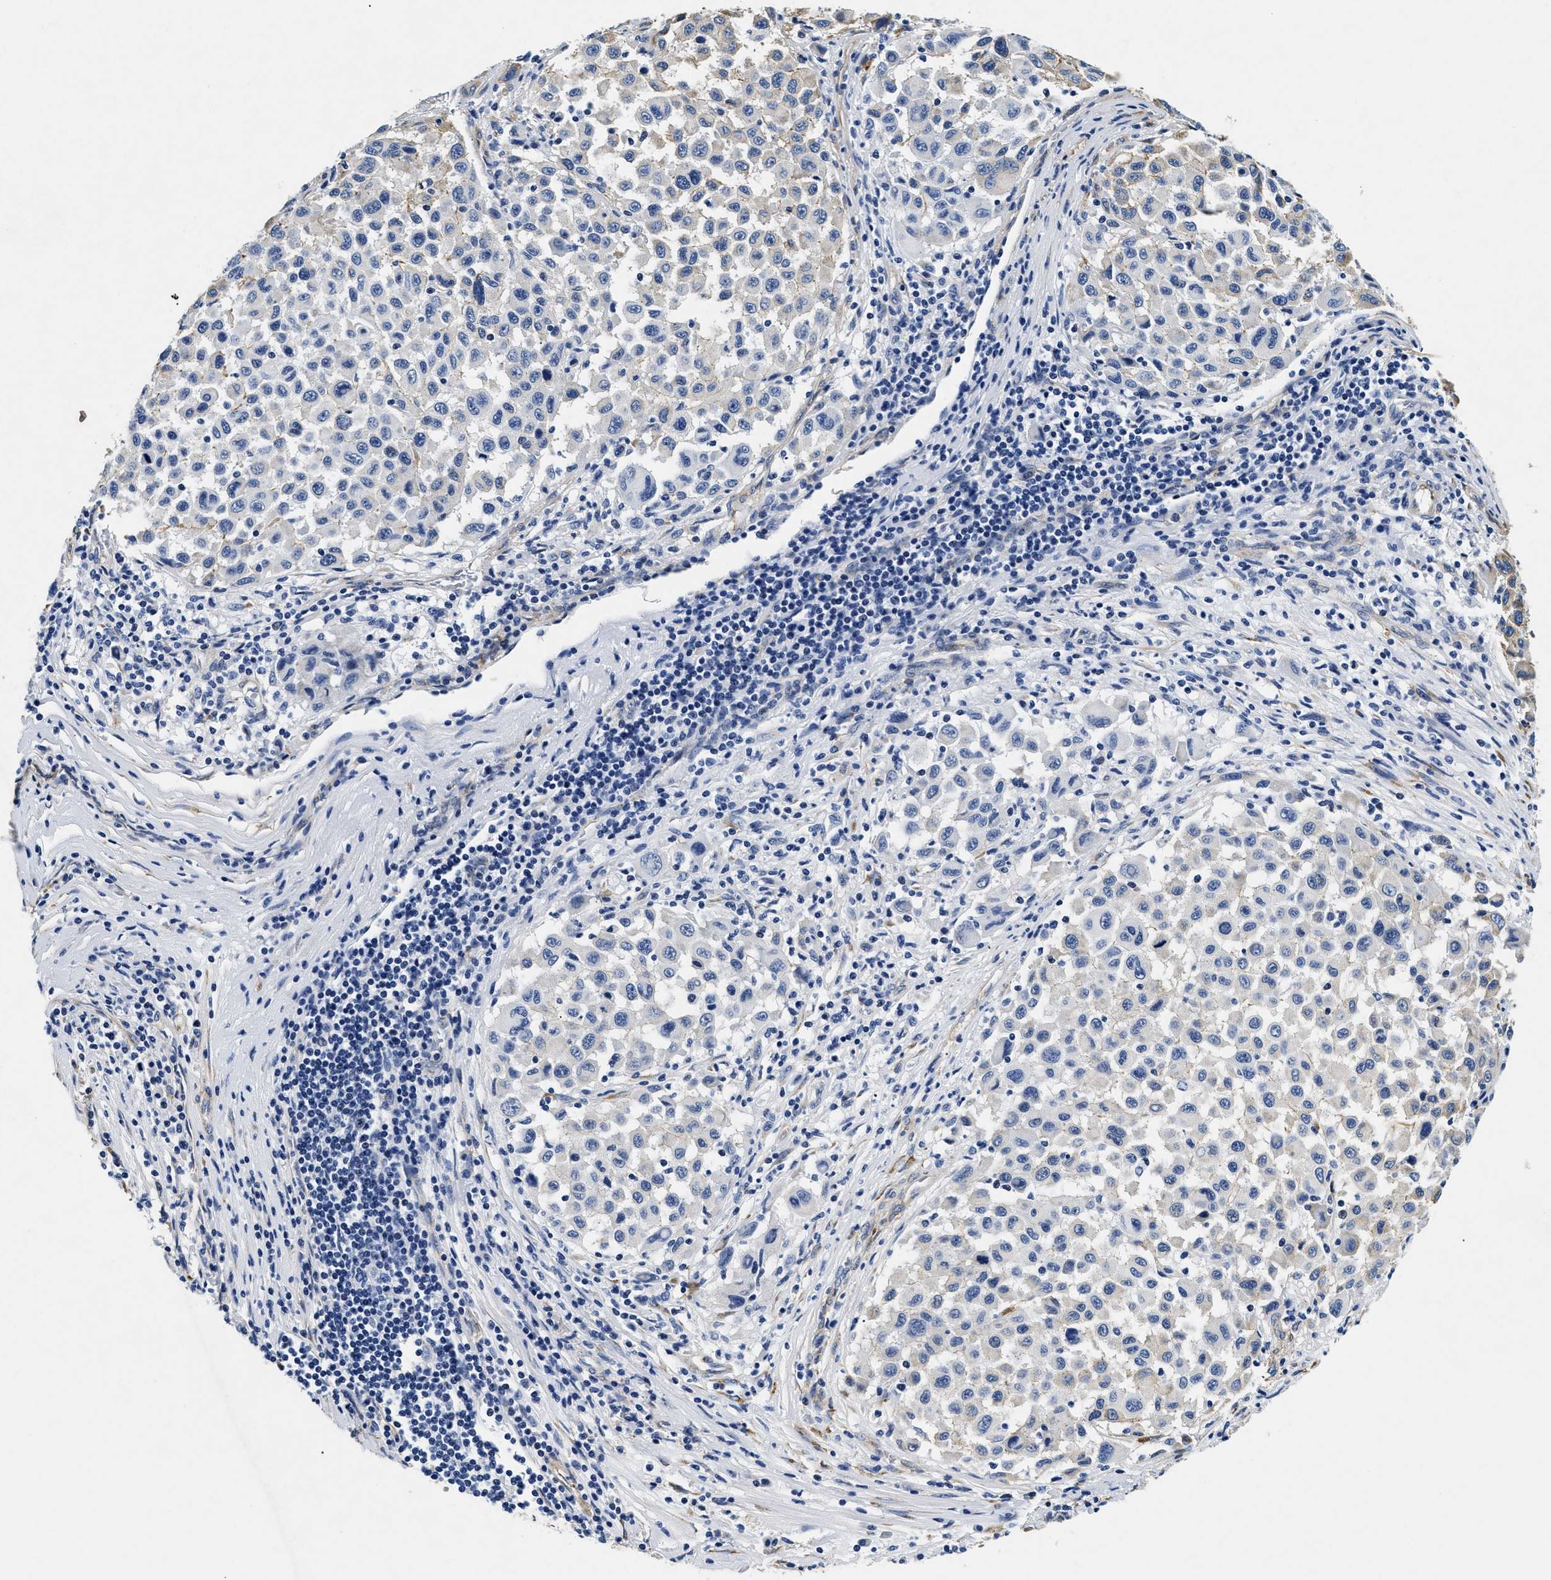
{"staining": {"intensity": "negative", "quantity": "none", "location": "none"}, "tissue": "melanoma", "cell_type": "Tumor cells", "image_type": "cancer", "snomed": [{"axis": "morphology", "description": "Malignant melanoma, Metastatic site"}, {"axis": "topography", "description": "Lymph node"}], "caption": "IHC micrograph of human malignant melanoma (metastatic site) stained for a protein (brown), which reveals no positivity in tumor cells.", "gene": "LAMA3", "patient": {"sex": "male", "age": 61}}